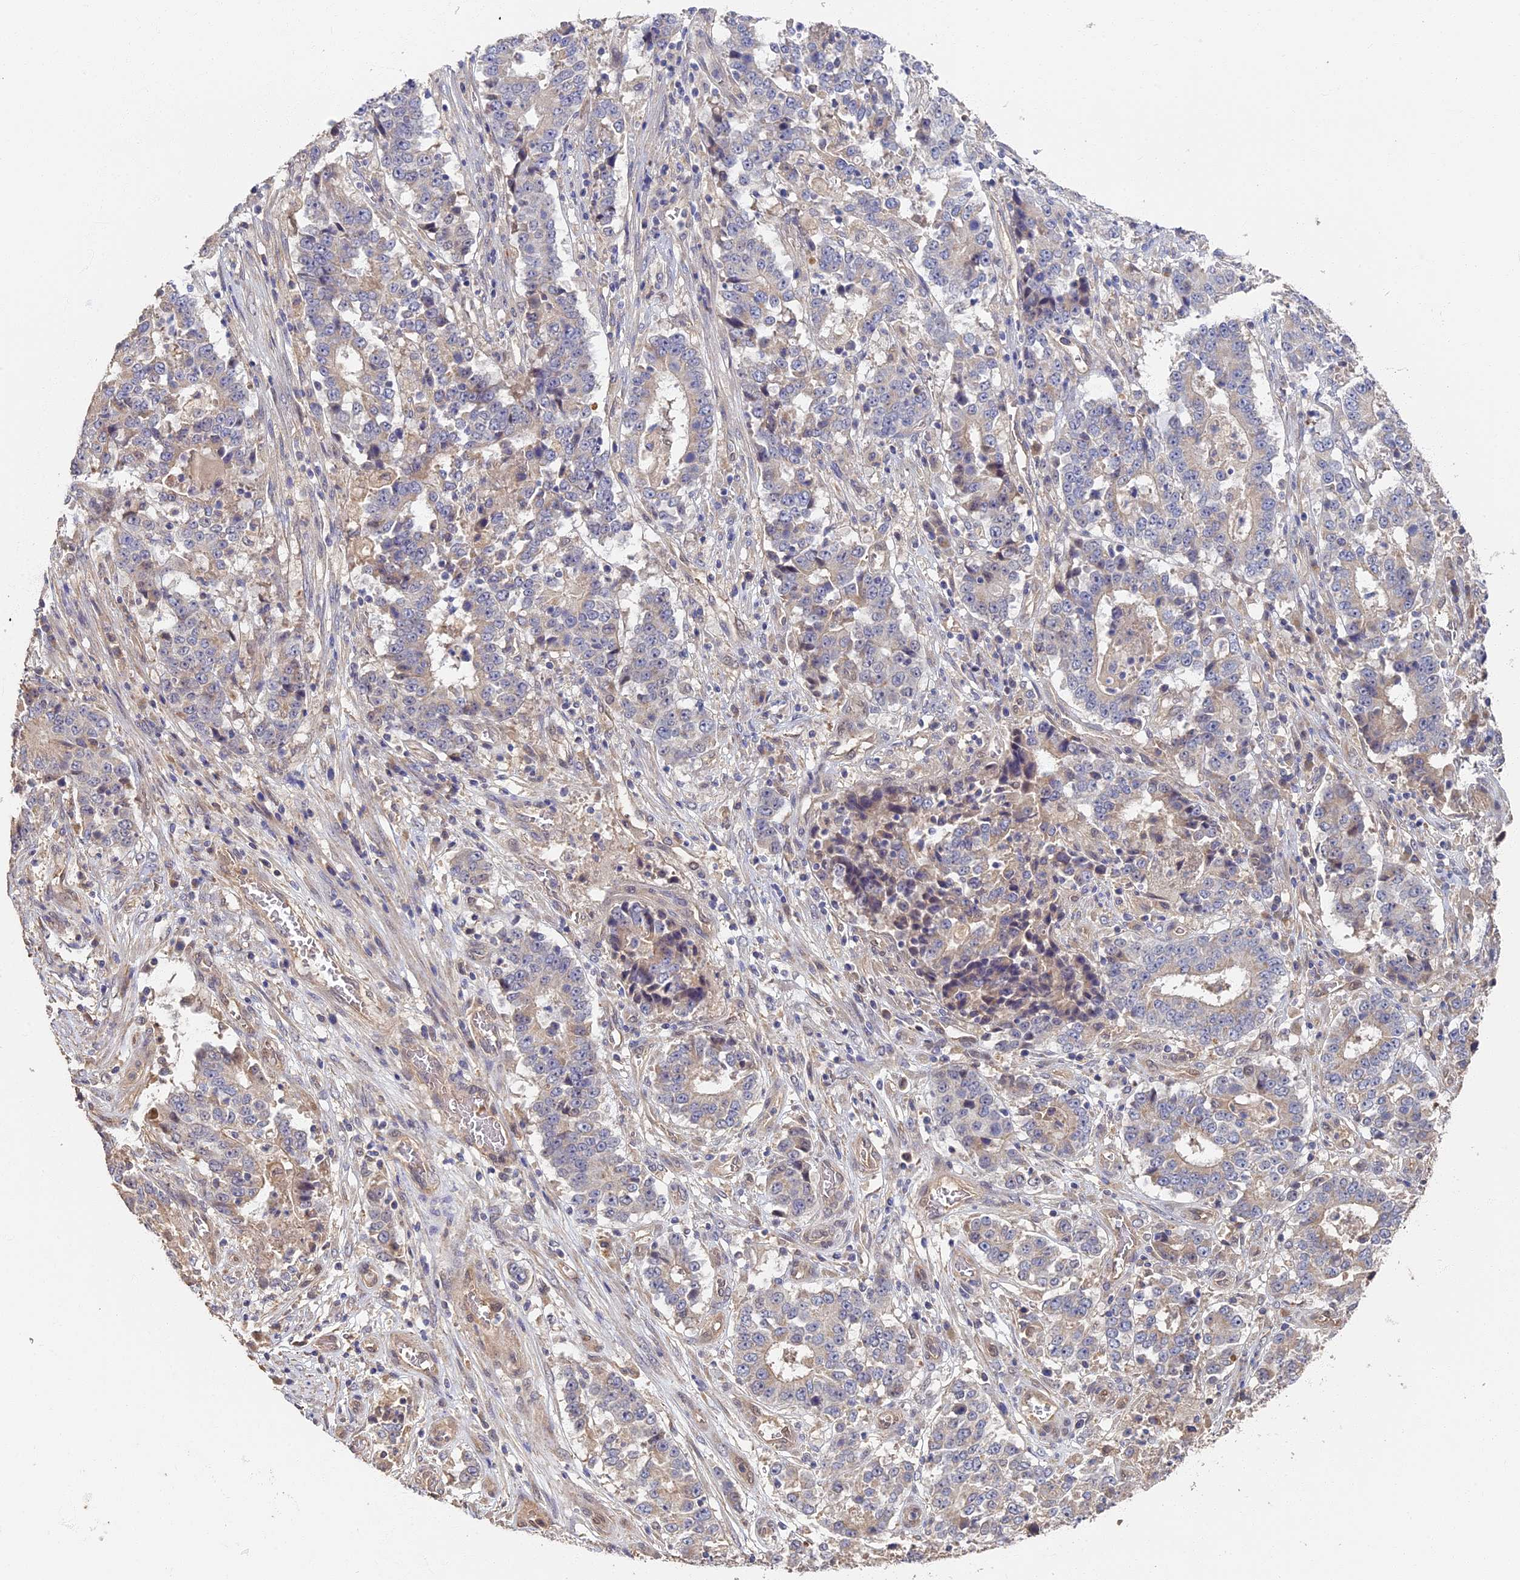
{"staining": {"intensity": "negative", "quantity": "none", "location": "none"}, "tissue": "stomach cancer", "cell_type": "Tumor cells", "image_type": "cancer", "snomed": [{"axis": "morphology", "description": "Adenocarcinoma, NOS"}, {"axis": "topography", "description": "Stomach"}], "caption": "There is no significant expression in tumor cells of adenocarcinoma (stomach).", "gene": "RSPH3", "patient": {"sex": "male", "age": 59}}